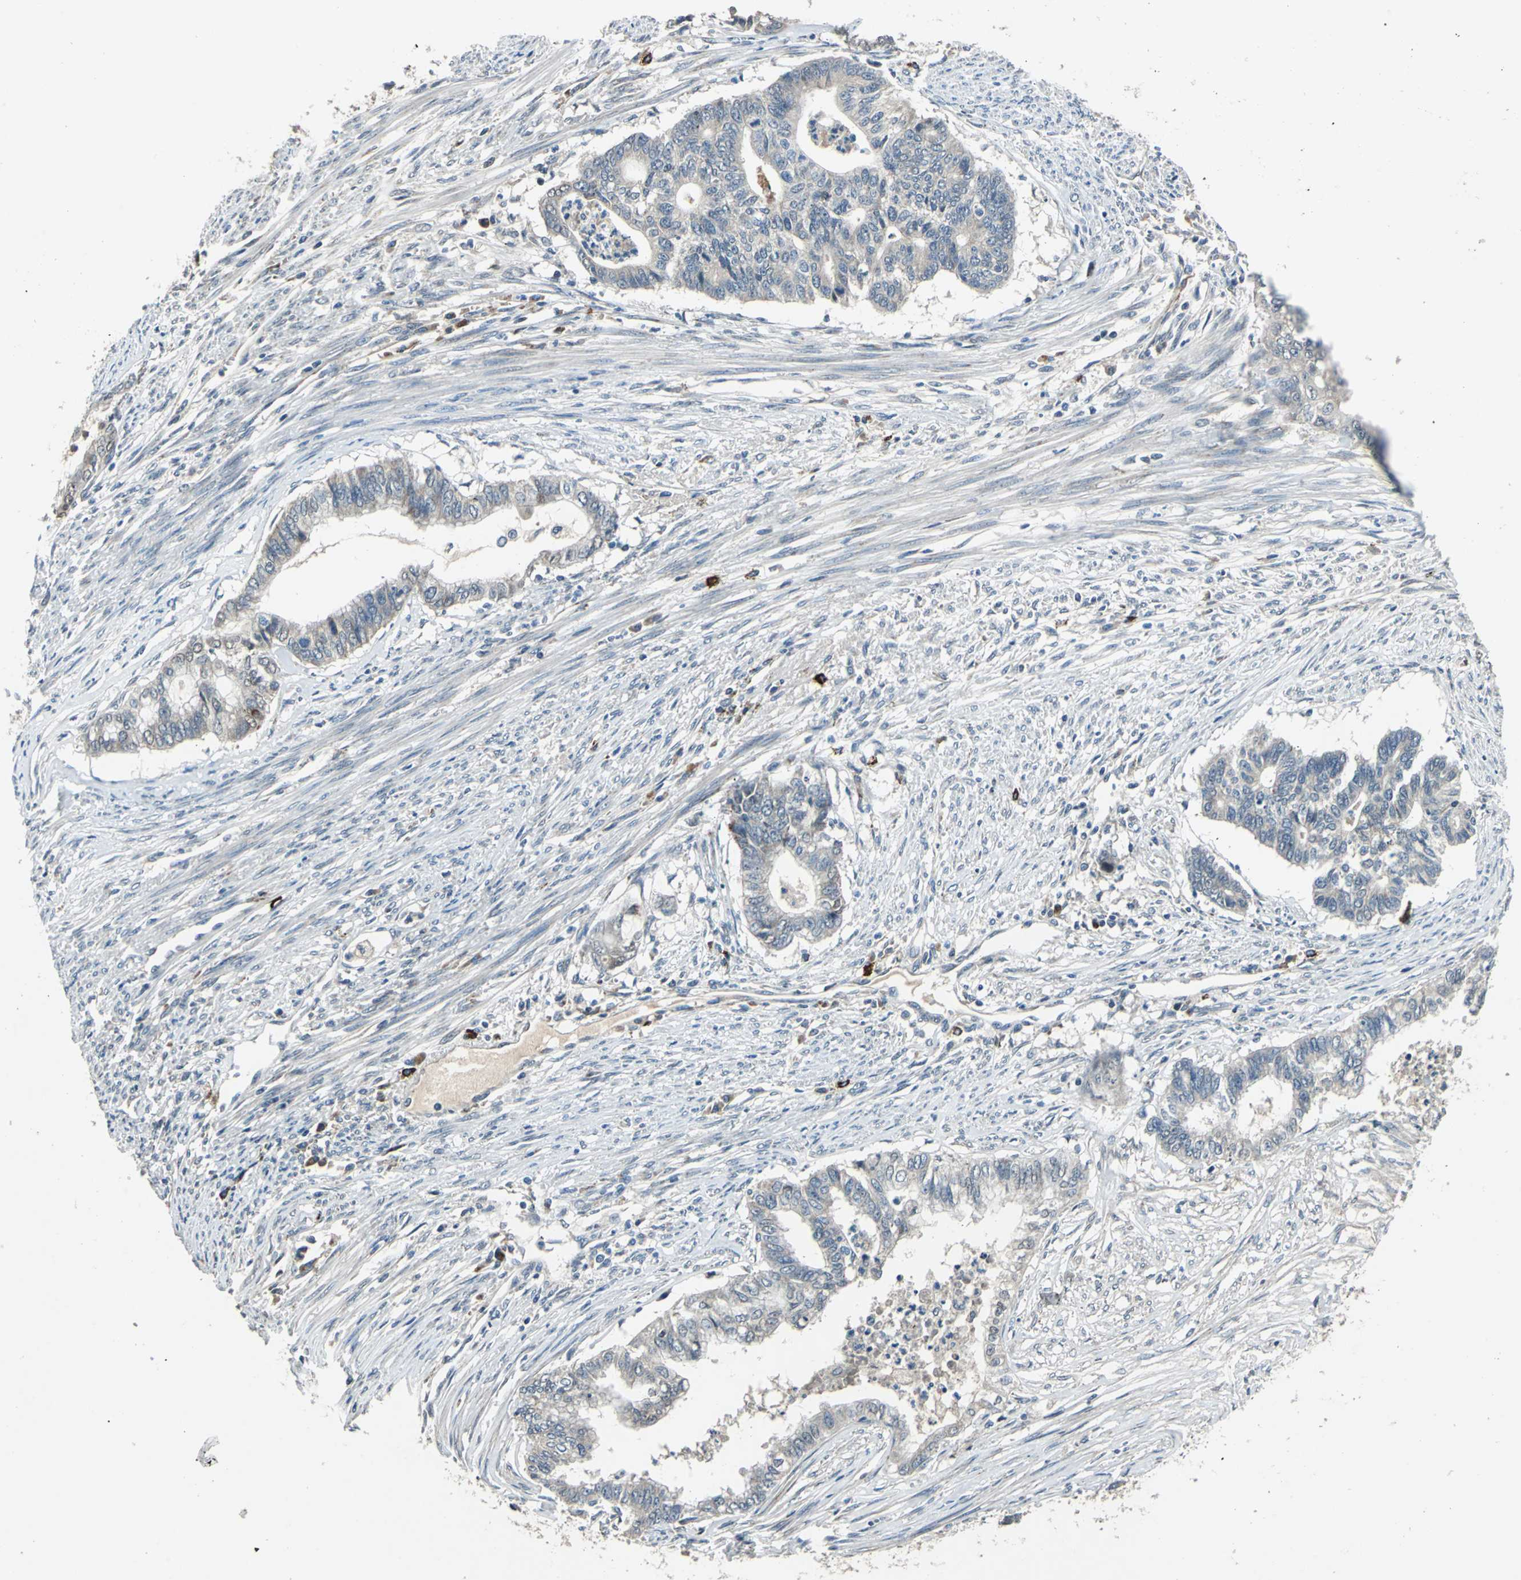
{"staining": {"intensity": "weak", "quantity": "<25%", "location": "cytoplasmic/membranous"}, "tissue": "endometrial cancer", "cell_type": "Tumor cells", "image_type": "cancer", "snomed": [{"axis": "morphology", "description": "Adenocarcinoma, NOS"}, {"axis": "topography", "description": "Endometrium"}], "caption": "Photomicrograph shows no significant protein staining in tumor cells of adenocarcinoma (endometrial).", "gene": "SLC19A2", "patient": {"sex": "female", "age": 79}}